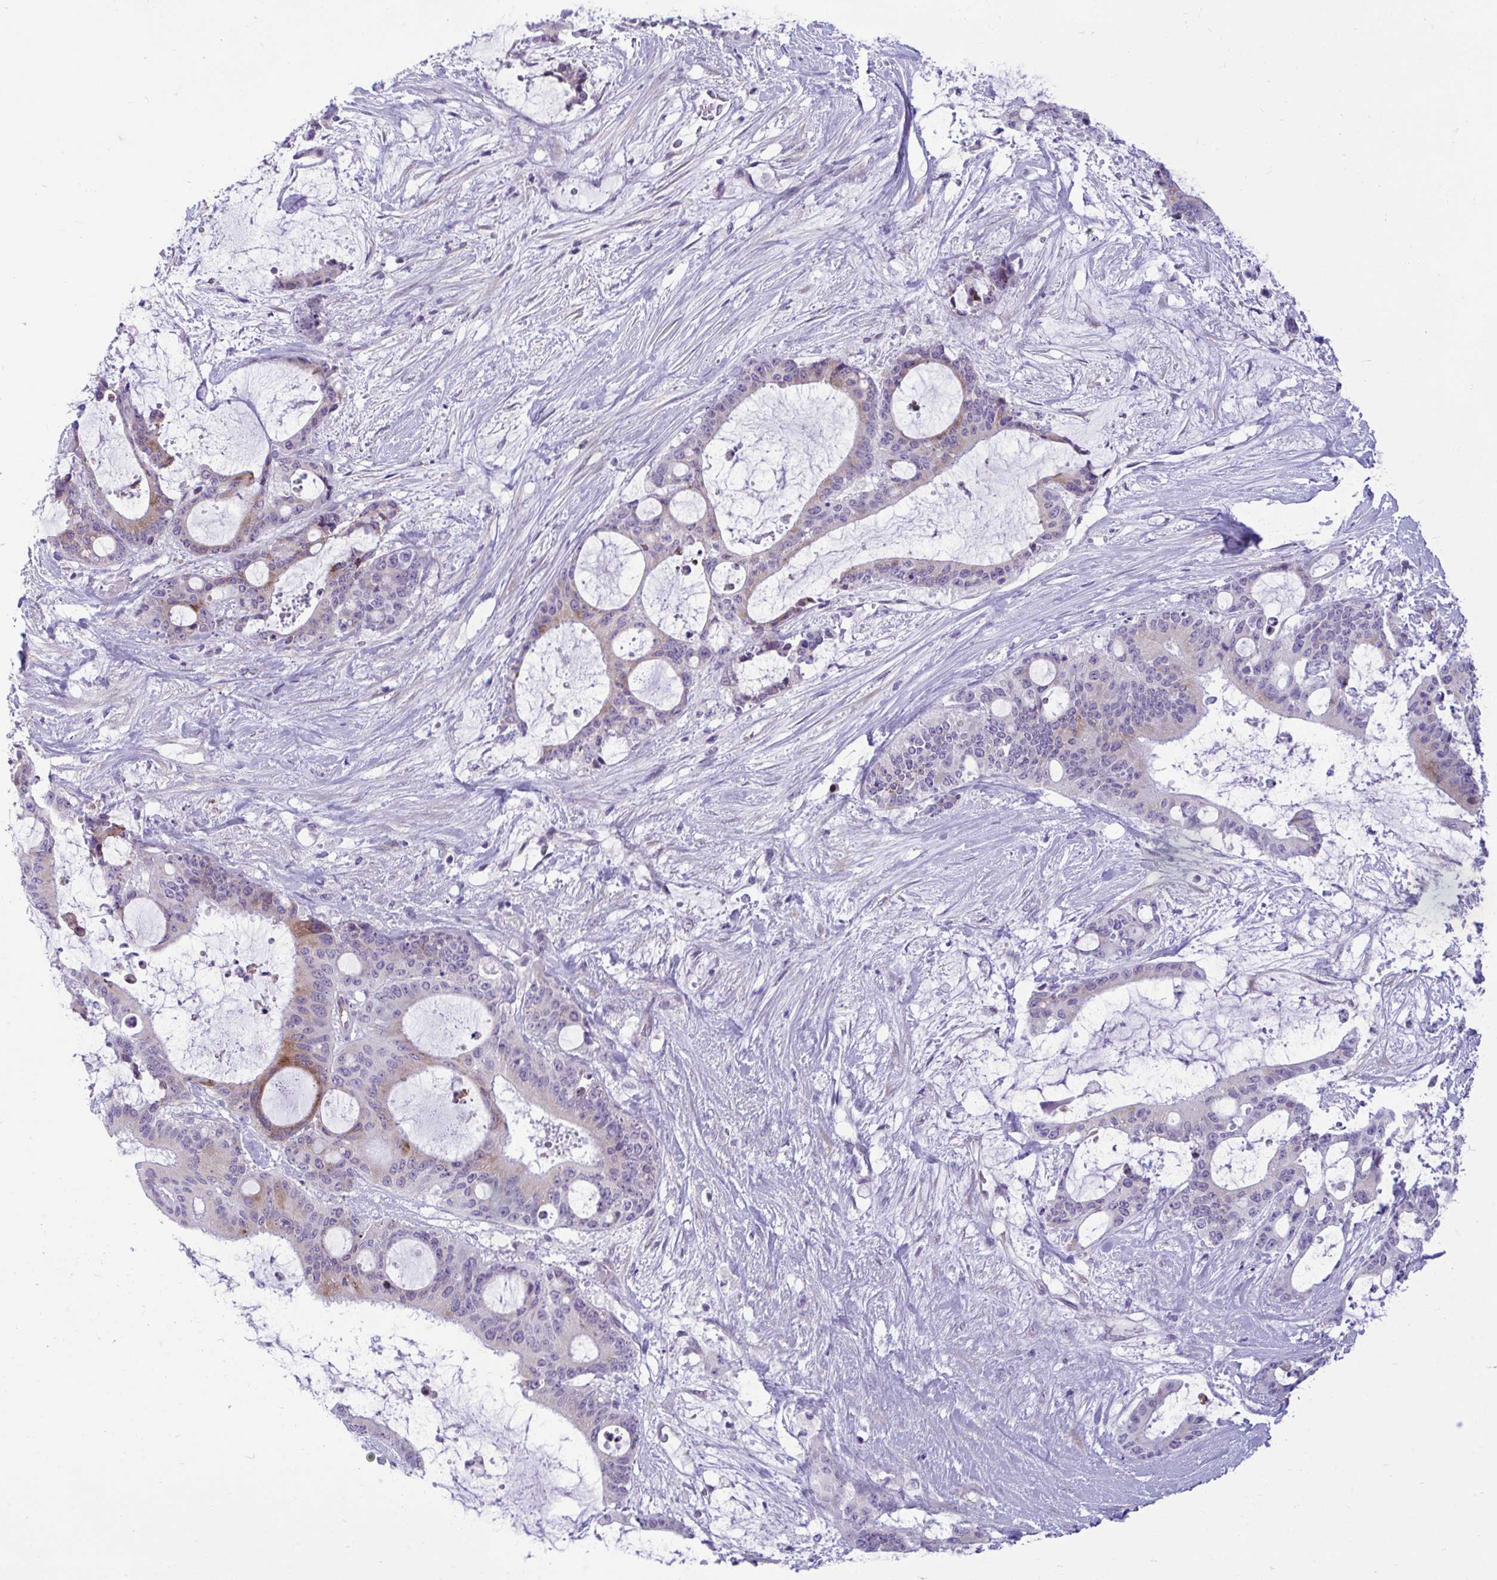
{"staining": {"intensity": "weak", "quantity": "<25%", "location": "cytoplasmic/membranous"}, "tissue": "liver cancer", "cell_type": "Tumor cells", "image_type": "cancer", "snomed": [{"axis": "morphology", "description": "Normal tissue, NOS"}, {"axis": "morphology", "description": "Cholangiocarcinoma"}, {"axis": "topography", "description": "Liver"}, {"axis": "topography", "description": "Peripheral nerve tissue"}], "caption": "Liver cancer (cholangiocarcinoma) stained for a protein using immunohistochemistry reveals no positivity tumor cells.", "gene": "SLC25A51", "patient": {"sex": "female", "age": 73}}